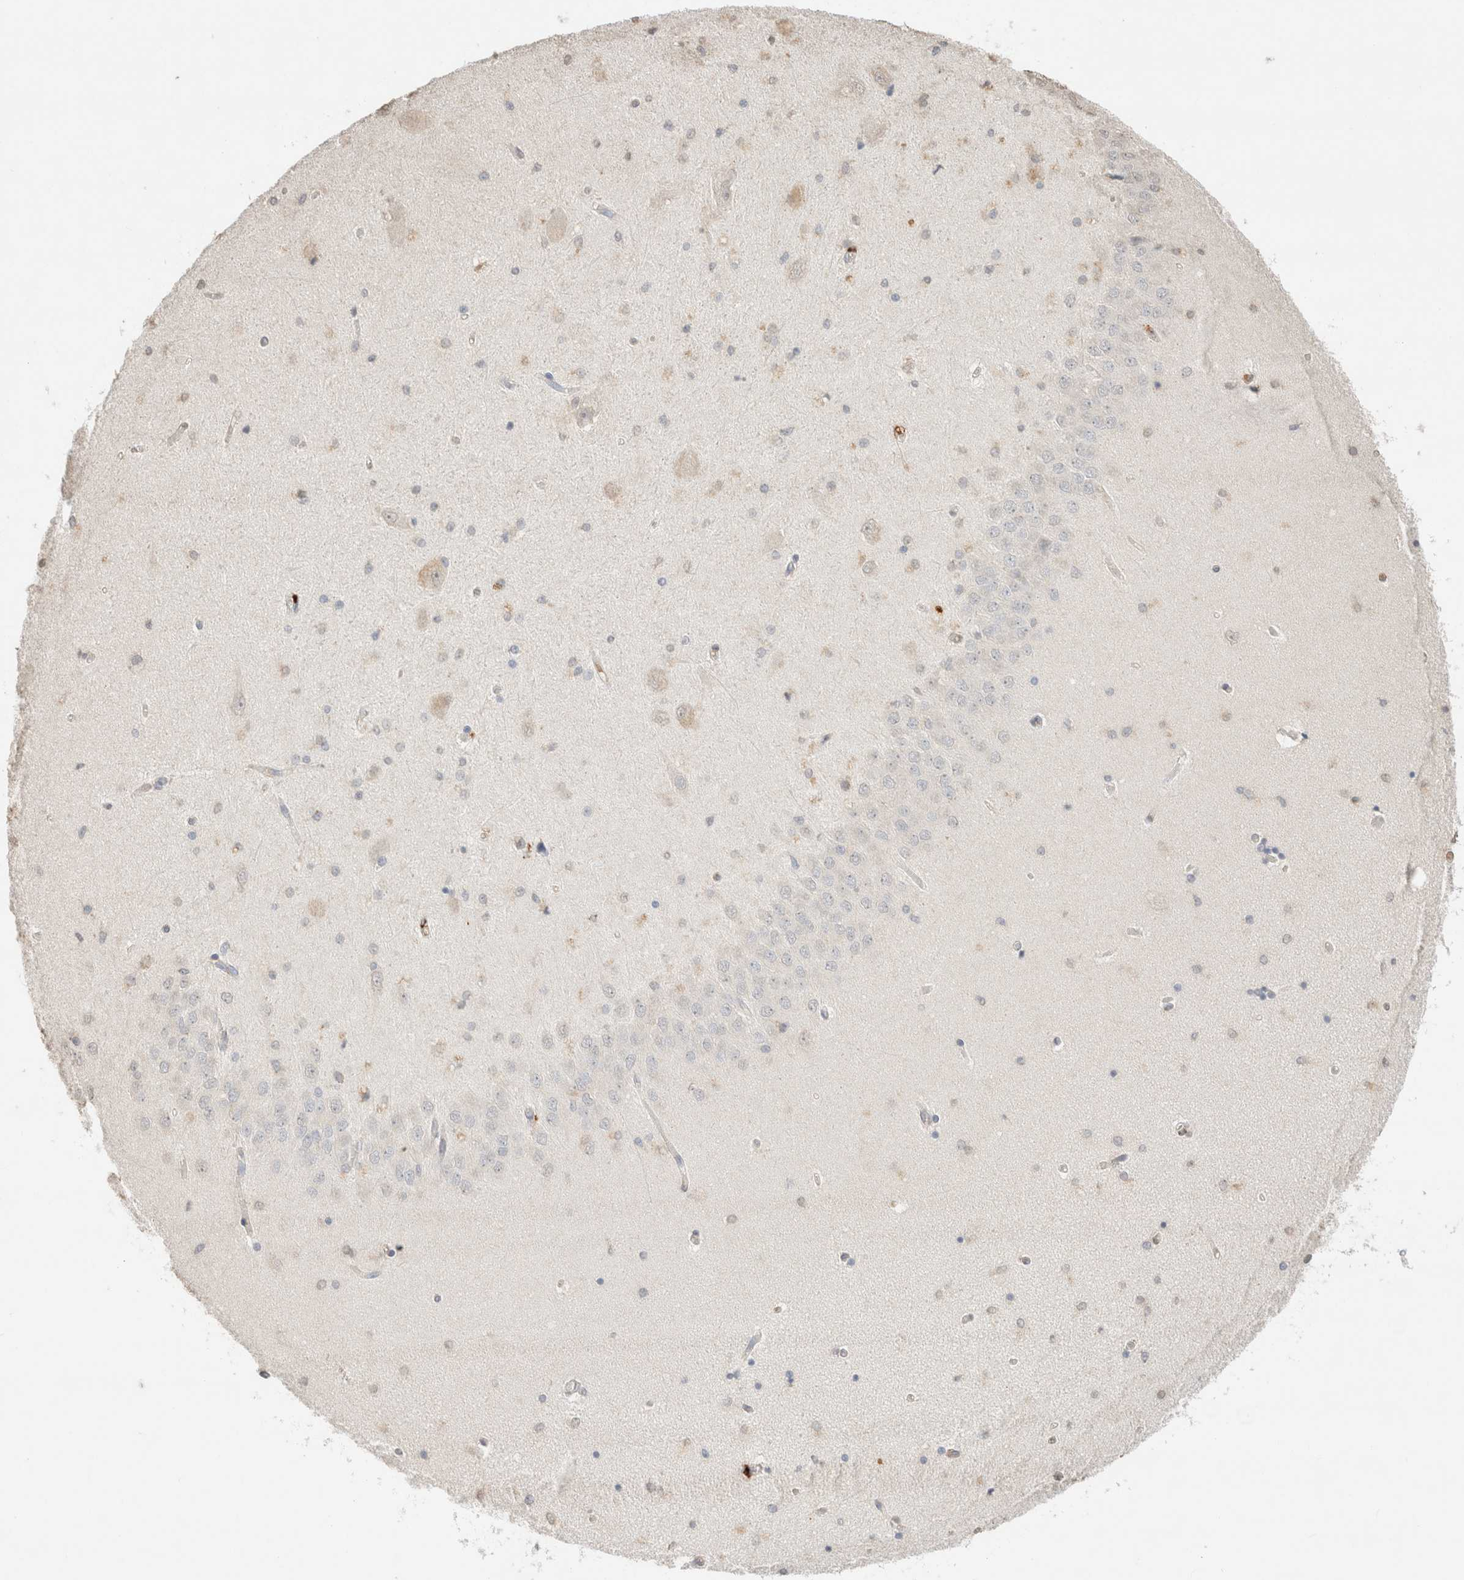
{"staining": {"intensity": "weak", "quantity": "<25%", "location": "cytoplasmic/membranous"}, "tissue": "hippocampus", "cell_type": "Glial cells", "image_type": "normal", "snomed": [{"axis": "morphology", "description": "Normal tissue, NOS"}, {"axis": "topography", "description": "Hippocampus"}], "caption": "Immunohistochemical staining of normal hippocampus shows no significant expression in glial cells.", "gene": "CTSC", "patient": {"sex": "female", "age": 54}}